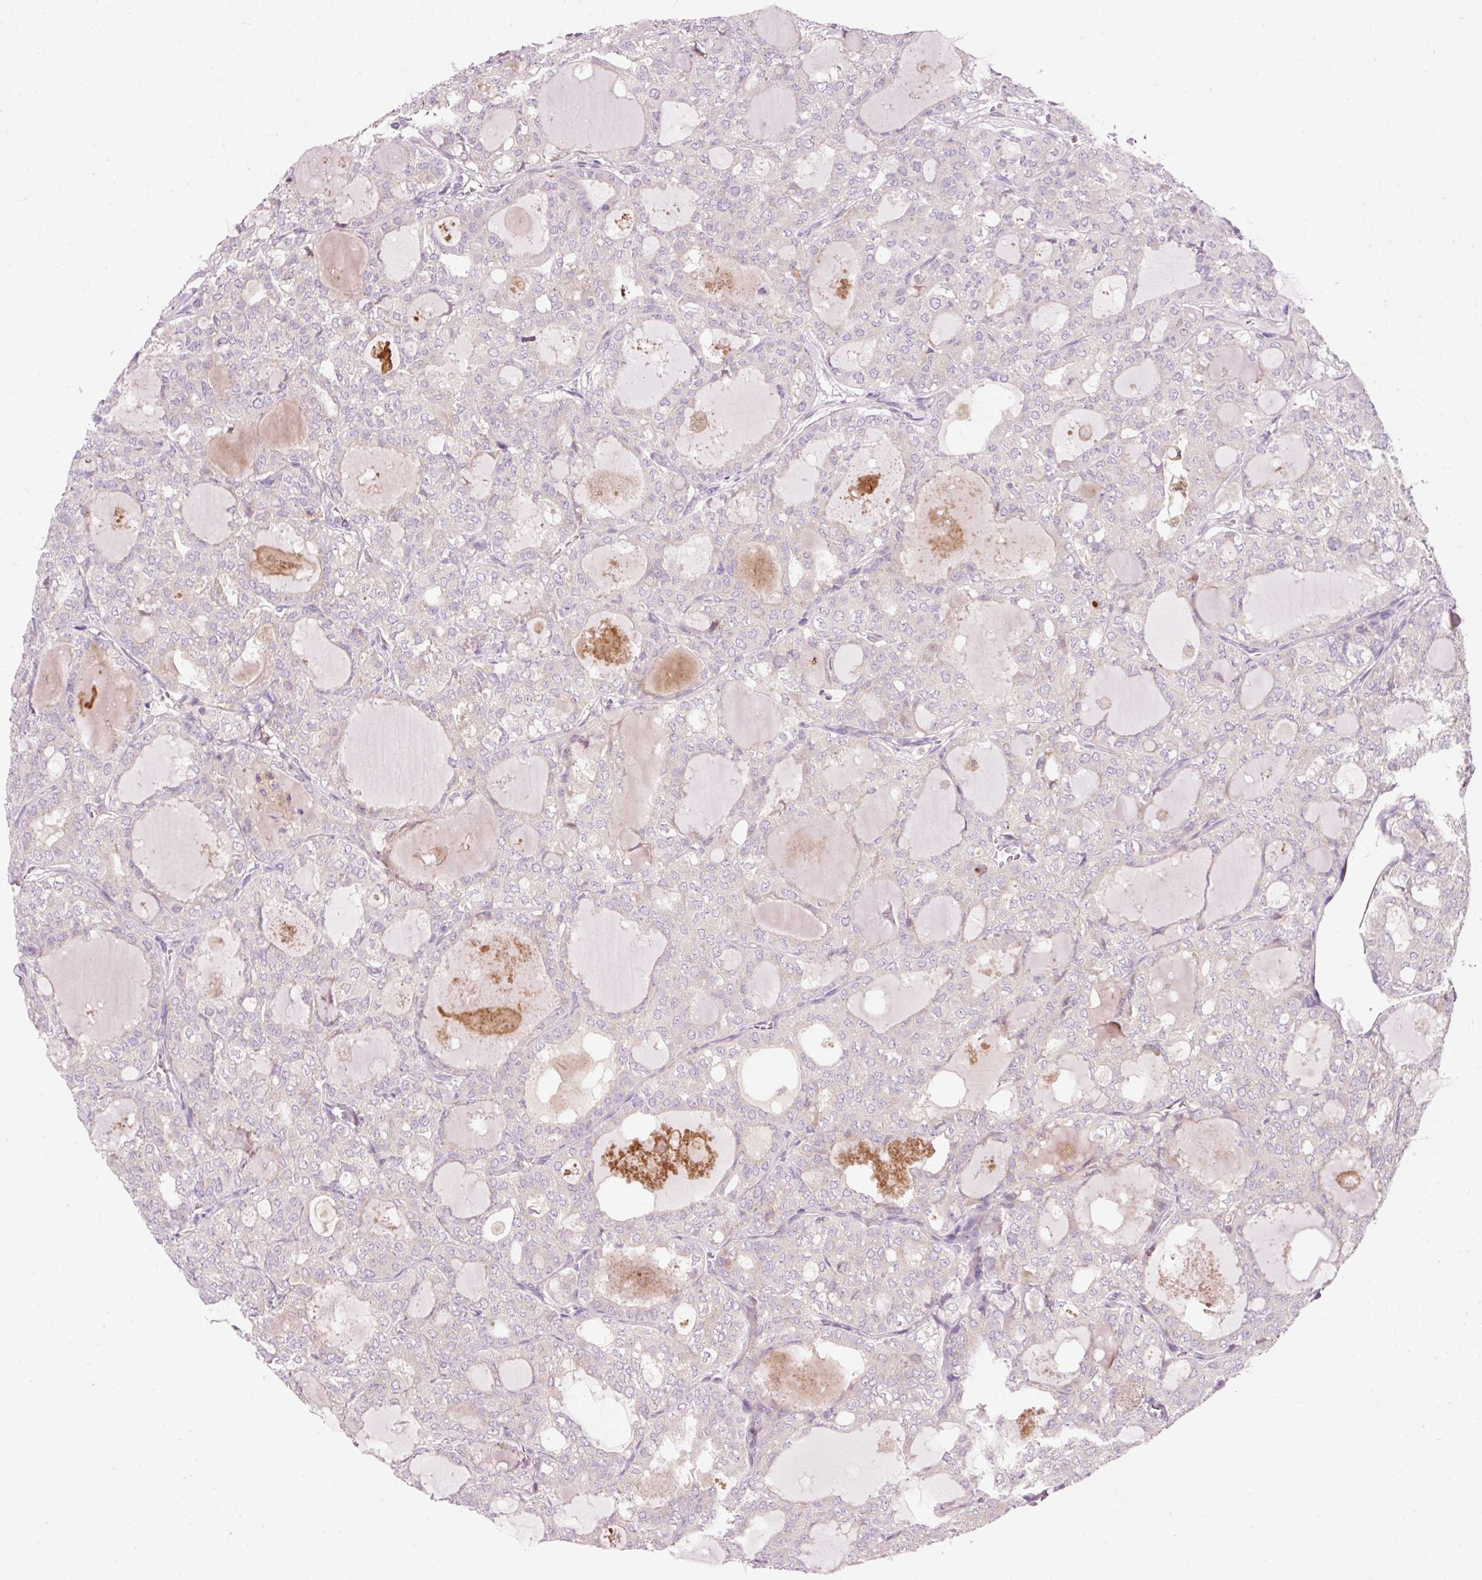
{"staining": {"intensity": "negative", "quantity": "none", "location": "none"}, "tissue": "thyroid cancer", "cell_type": "Tumor cells", "image_type": "cancer", "snomed": [{"axis": "morphology", "description": "Follicular adenoma carcinoma, NOS"}, {"axis": "topography", "description": "Thyroid gland"}], "caption": "This is an immunohistochemistry micrograph of thyroid follicular adenoma carcinoma. There is no expression in tumor cells.", "gene": "NAPA", "patient": {"sex": "male", "age": 75}}